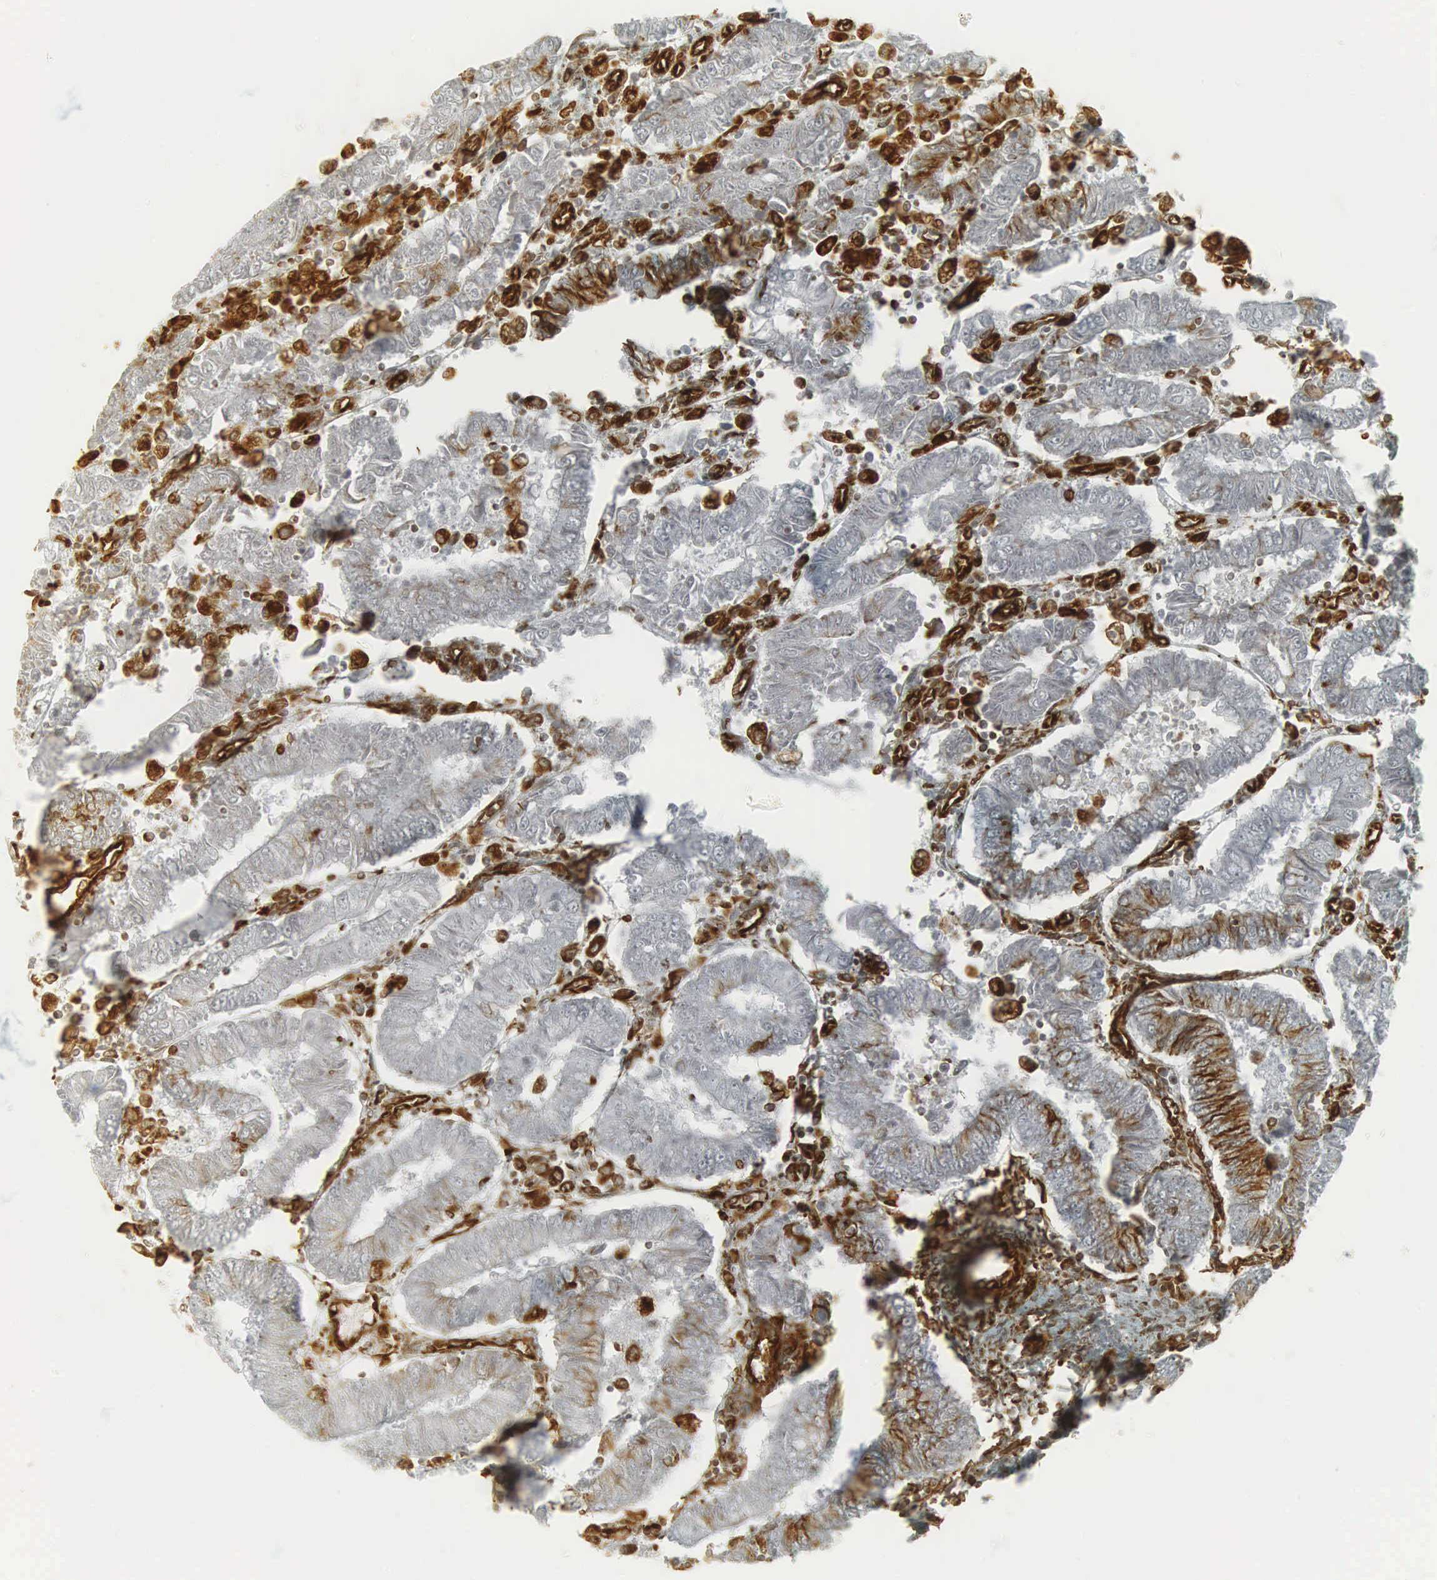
{"staining": {"intensity": "moderate", "quantity": "25%-75%", "location": "cytoplasmic/membranous"}, "tissue": "endometrial cancer", "cell_type": "Tumor cells", "image_type": "cancer", "snomed": [{"axis": "morphology", "description": "Adenocarcinoma, NOS"}, {"axis": "topography", "description": "Endometrium"}], "caption": "Endometrial cancer (adenocarcinoma) tissue shows moderate cytoplasmic/membranous staining in approximately 25%-75% of tumor cells, visualized by immunohistochemistry.", "gene": "VIM", "patient": {"sex": "female", "age": 75}}